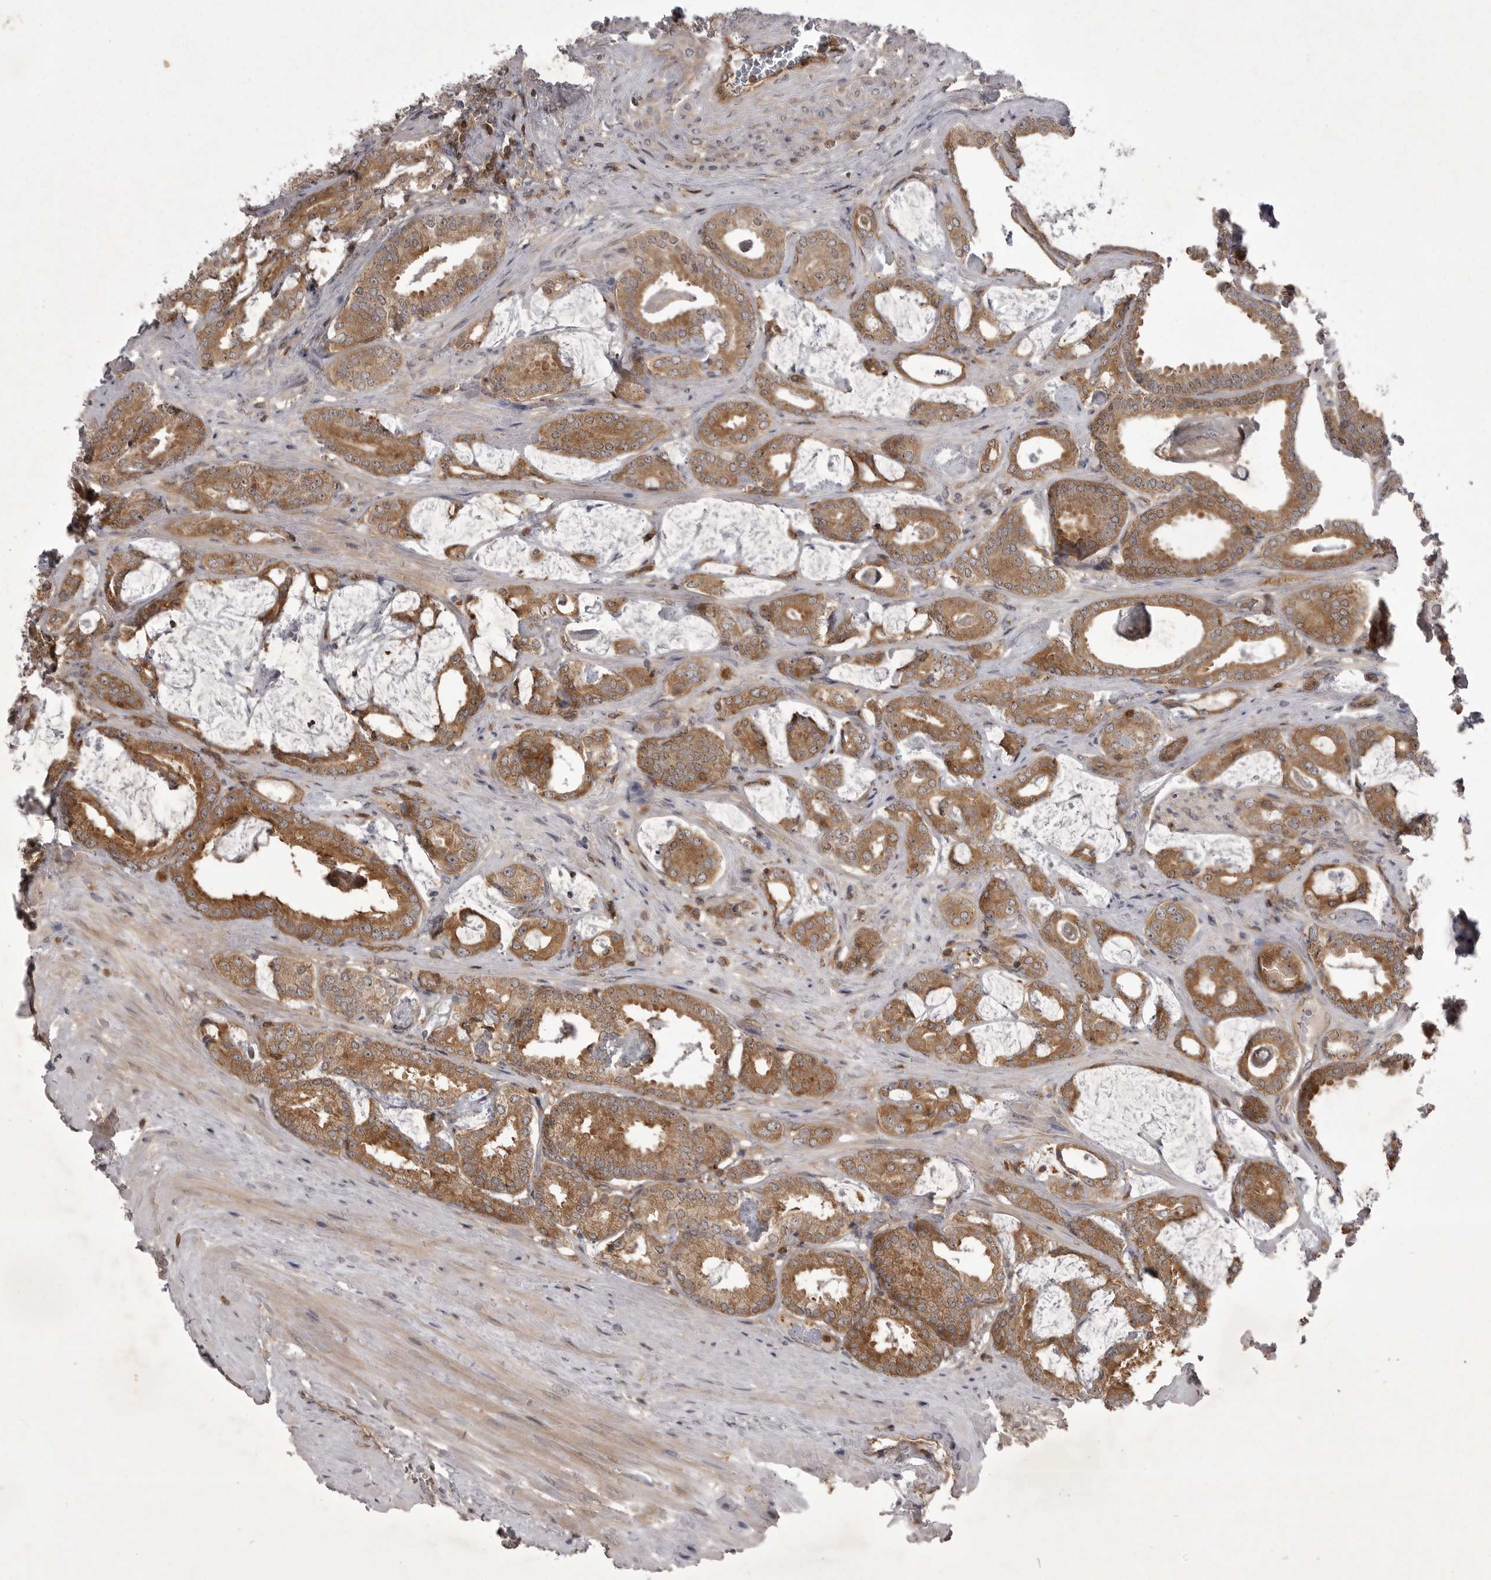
{"staining": {"intensity": "moderate", "quantity": ">75%", "location": "cytoplasmic/membranous"}, "tissue": "prostate cancer", "cell_type": "Tumor cells", "image_type": "cancer", "snomed": [{"axis": "morphology", "description": "Adenocarcinoma, Low grade"}, {"axis": "topography", "description": "Prostate"}], "caption": "A brown stain shows moderate cytoplasmic/membranous staining of a protein in adenocarcinoma (low-grade) (prostate) tumor cells.", "gene": "STK24", "patient": {"sex": "male", "age": 71}}